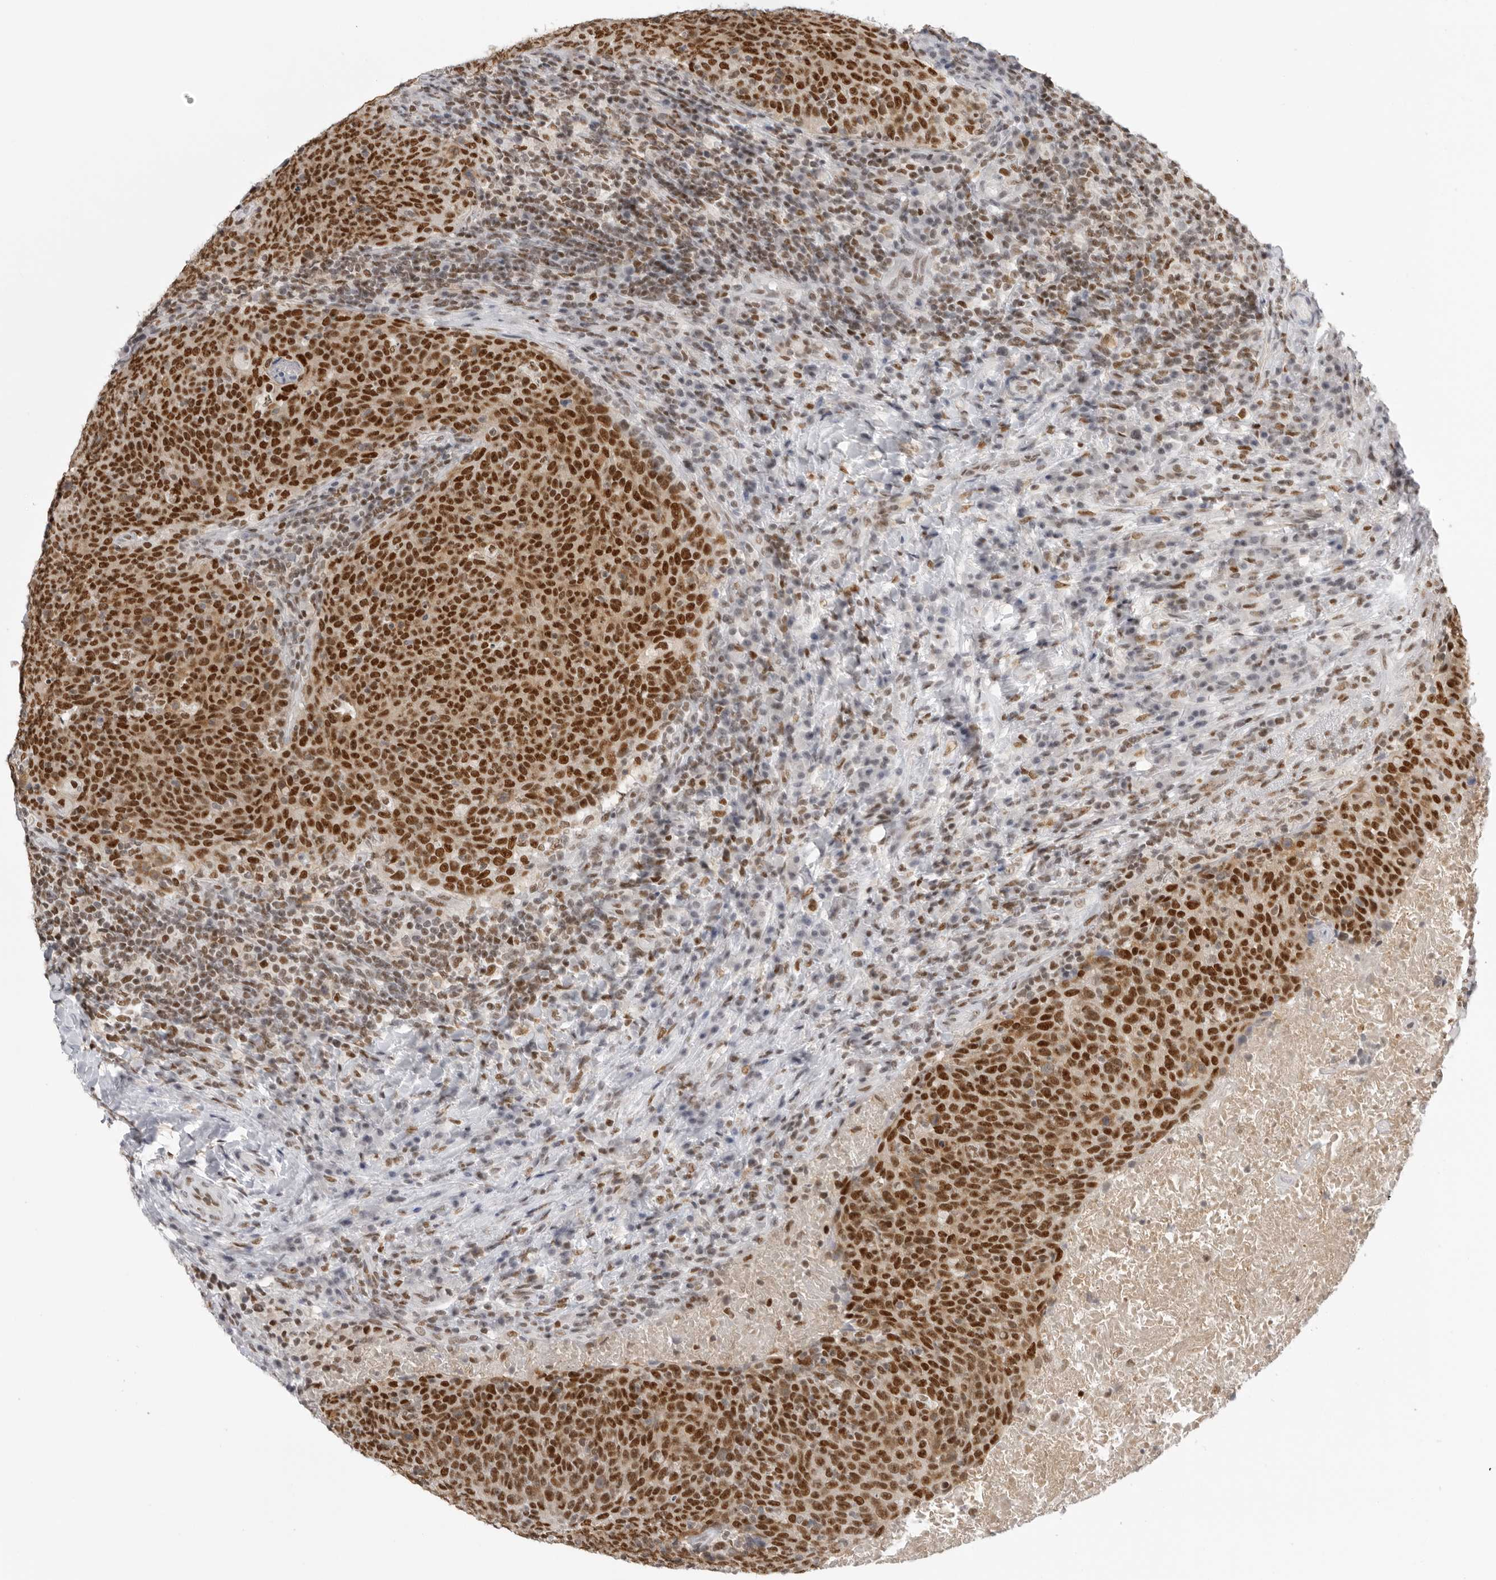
{"staining": {"intensity": "strong", "quantity": ">75%", "location": "nuclear"}, "tissue": "head and neck cancer", "cell_type": "Tumor cells", "image_type": "cancer", "snomed": [{"axis": "morphology", "description": "Squamous cell carcinoma, NOS"}, {"axis": "morphology", "description": "Squamous cell carcinoma, metastatic, NOS"}, {"axis": "topography", "description": "Lymph node"}, {"axis": "topography", "description": "Head-Neck"}], "caption": "This histopathology image demonstrates immunohistochemistry (IHC) staining of human head and neck cancer (squamous cell carcinoma), with high strong nuclear staining in approximately >75% of tumor cells.", "gene": "RPA2", "patient": {"sex": "male", "age": 62}}